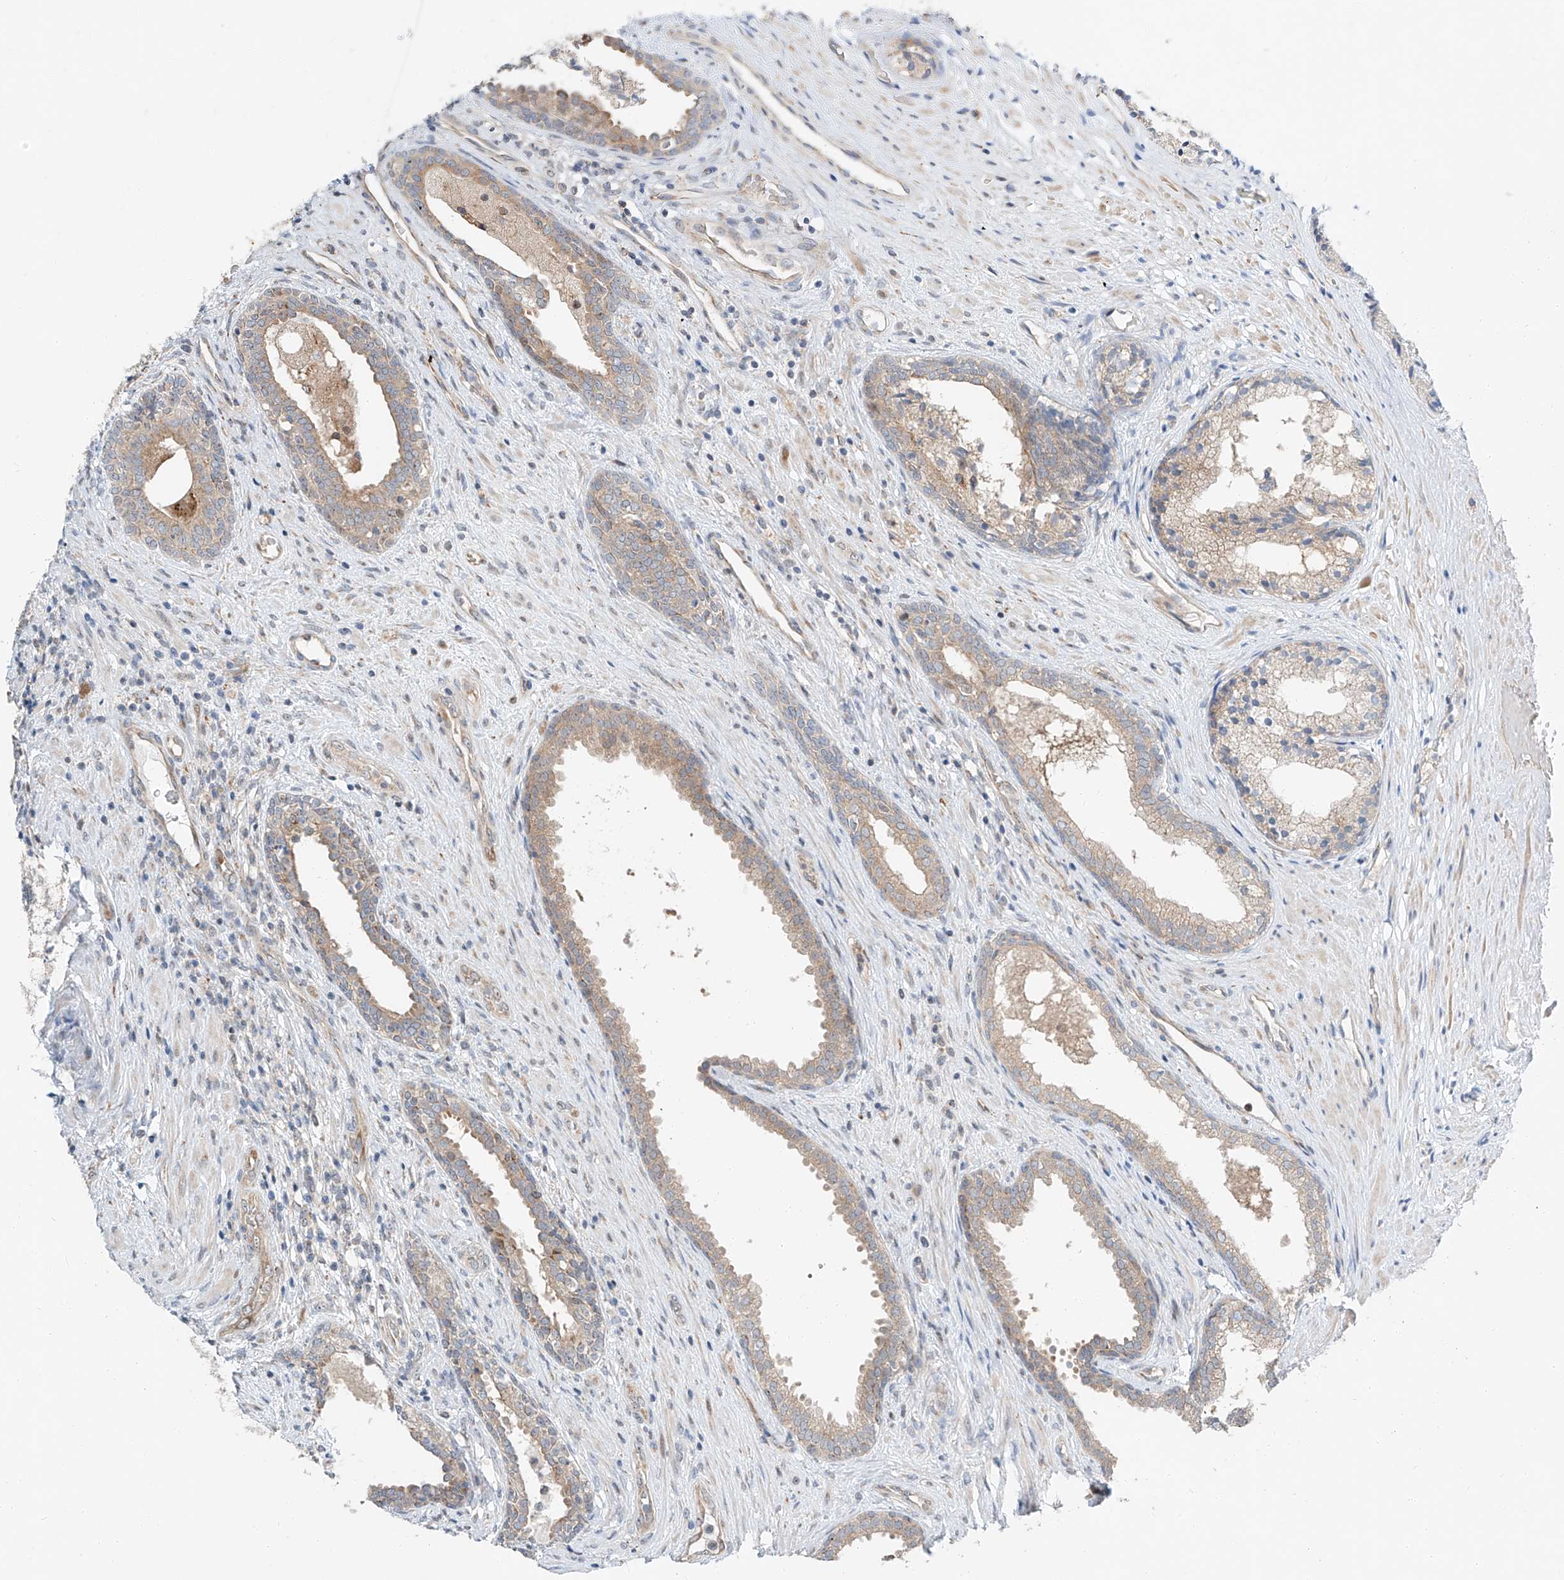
{"staining": {"intensity": "weak", "quantity": "25%-75%", "location": "cytoplasmic/membranous"}, "tissue": "prostate", "cell_type": "Glandular cells", "image_type": "normal", "snomed": [{"axis": "morphology", "description": "Normal tissue, NOS"}, {"axis": "topography", "description": "Prostate"}], "caption": "Immunohistochemistry (IHC) (DAB (3,3'-diaminobenzidine)) staining of unremarkable prostate reveals weak cytoplasmic/membranous protein positivity in approximately 25%-75% of glandular cells.", "gene": "CLDND1", "patient": {"sex": "male", "age": 76}}